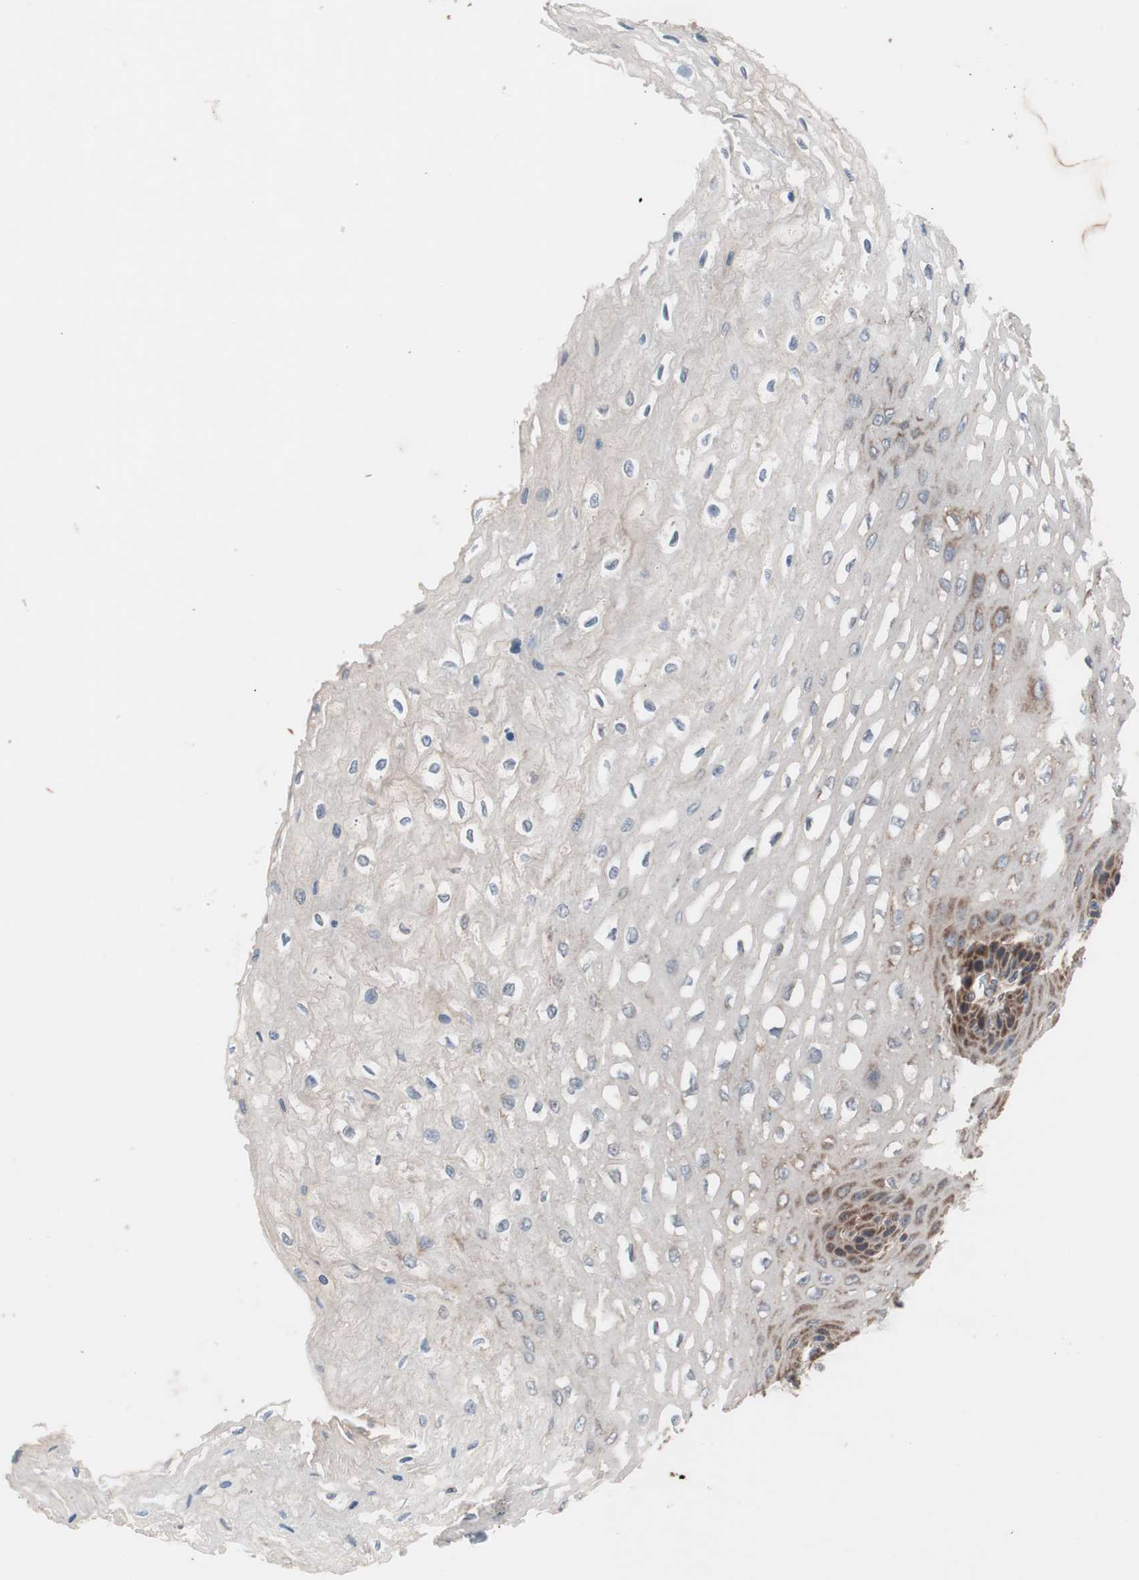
{"staining": {"intensity": "strong", "quantity": "25%-75%", "location": "cytoplasmic/membranous"}, "tissue": "esophagus", "cell_type": "Squamous epithelial cells", "image_type": "normal", "snomed": [{"axis": "morphology", "description": "Normal tissue, NOS"}, {"axis": "topography", "description": "Esophagus"}], "caption": "DAB immunohistochemical staining of benign esophagus shows strong cytoplasmic/membranous protein expression in approximately 25%-75% of squamous epithelial cells.", "gene": "HMBS", "patient": {"sex": "female", "age": 72}}